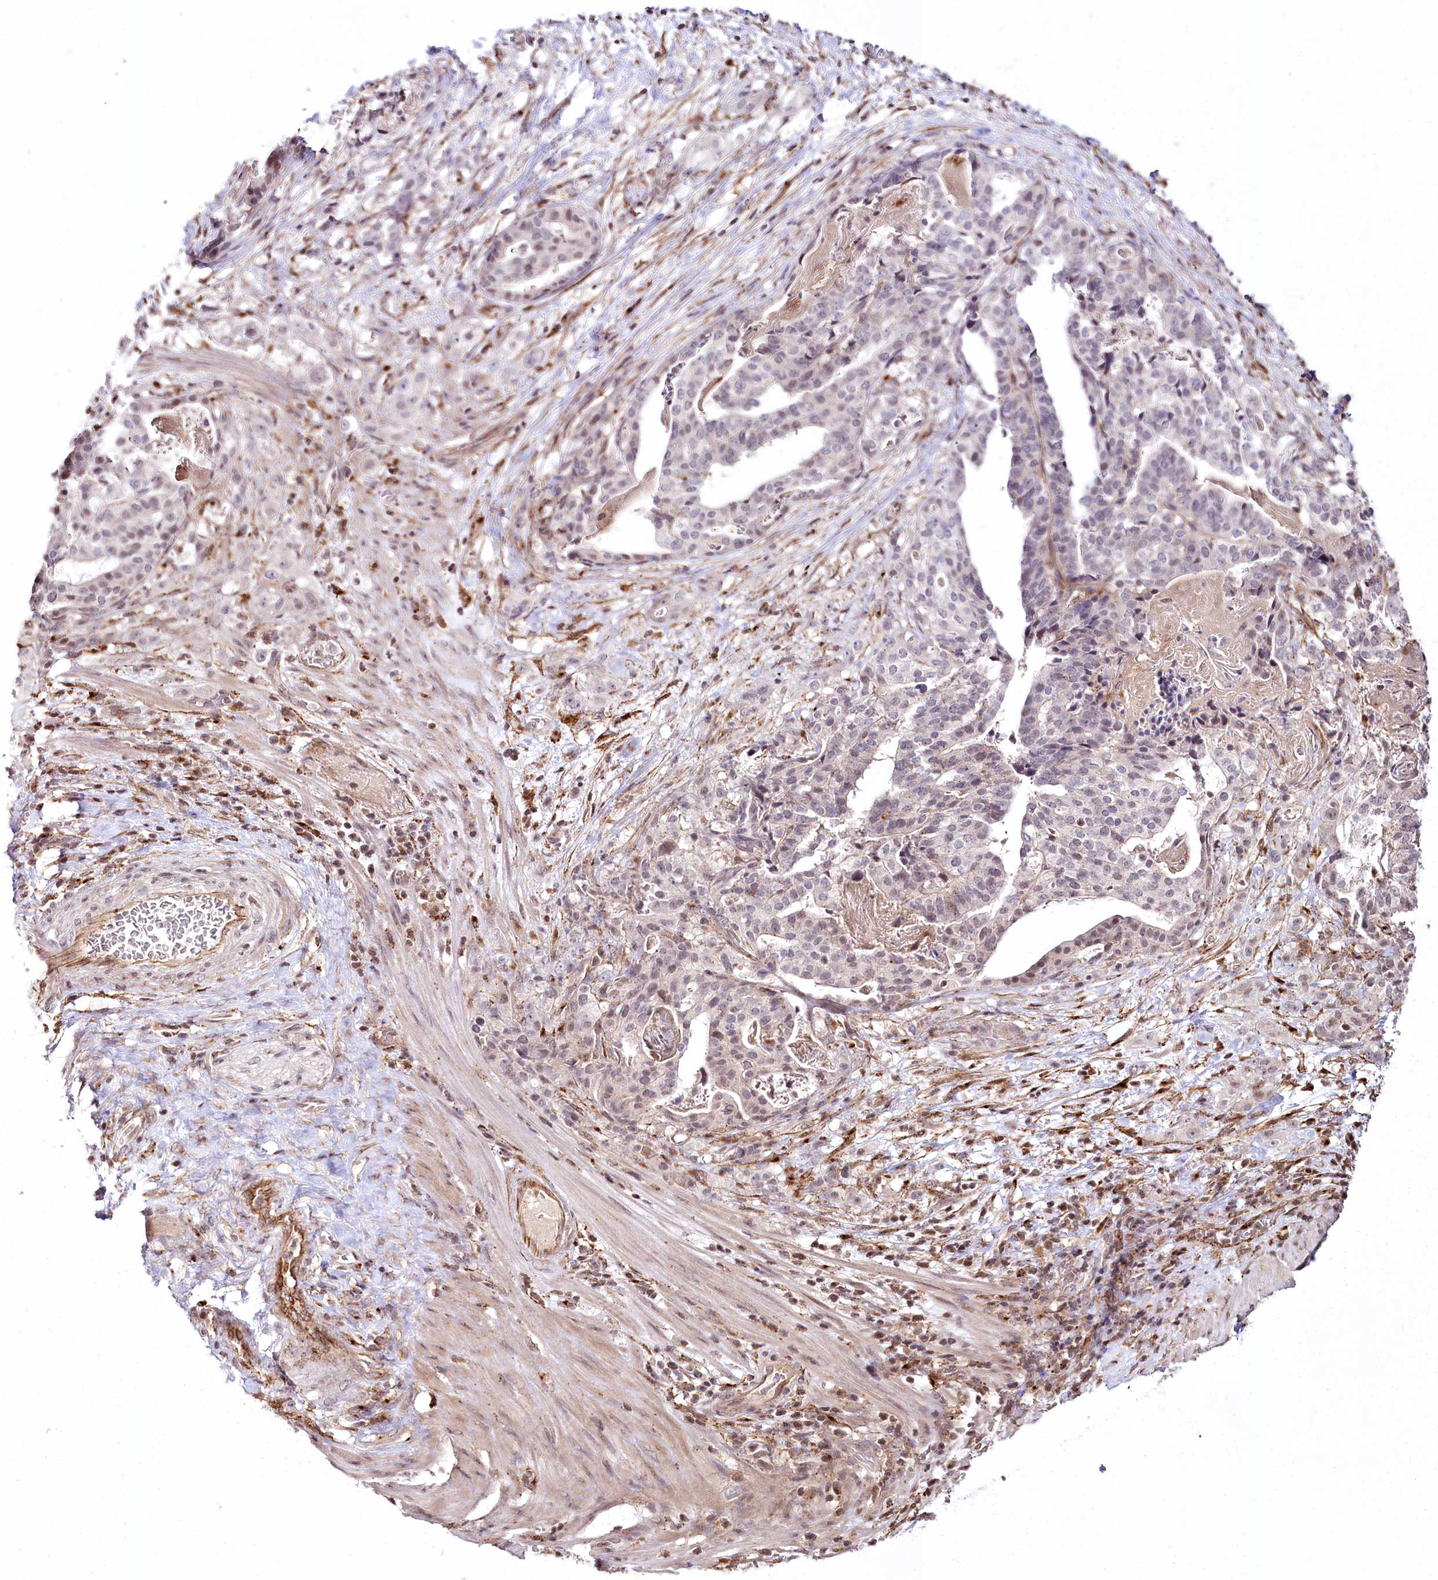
{"staining": {"intensity": "weak", "quantity": "<25%", "location": "nuclear"}, "tissue": "stomach cancer", "cell_type": "Tumor cells", "image_type": "cancer", "snomed": [{"axis": "morphology", "description": "Adenocarcinoma, NOS"}, {"axis": "topography", "description": "Stomach"}], "caption": "Immunohistochemistry (IHC) histopathology image of human stomach cancer stained for a protein (brown), which shows no staining in tumor cells. (DAB immunohistochemistry visualized using brightfield microscopy, high magnification).", "gene": "HOXC8", "patient": {"sex": "male", "age": 48}}